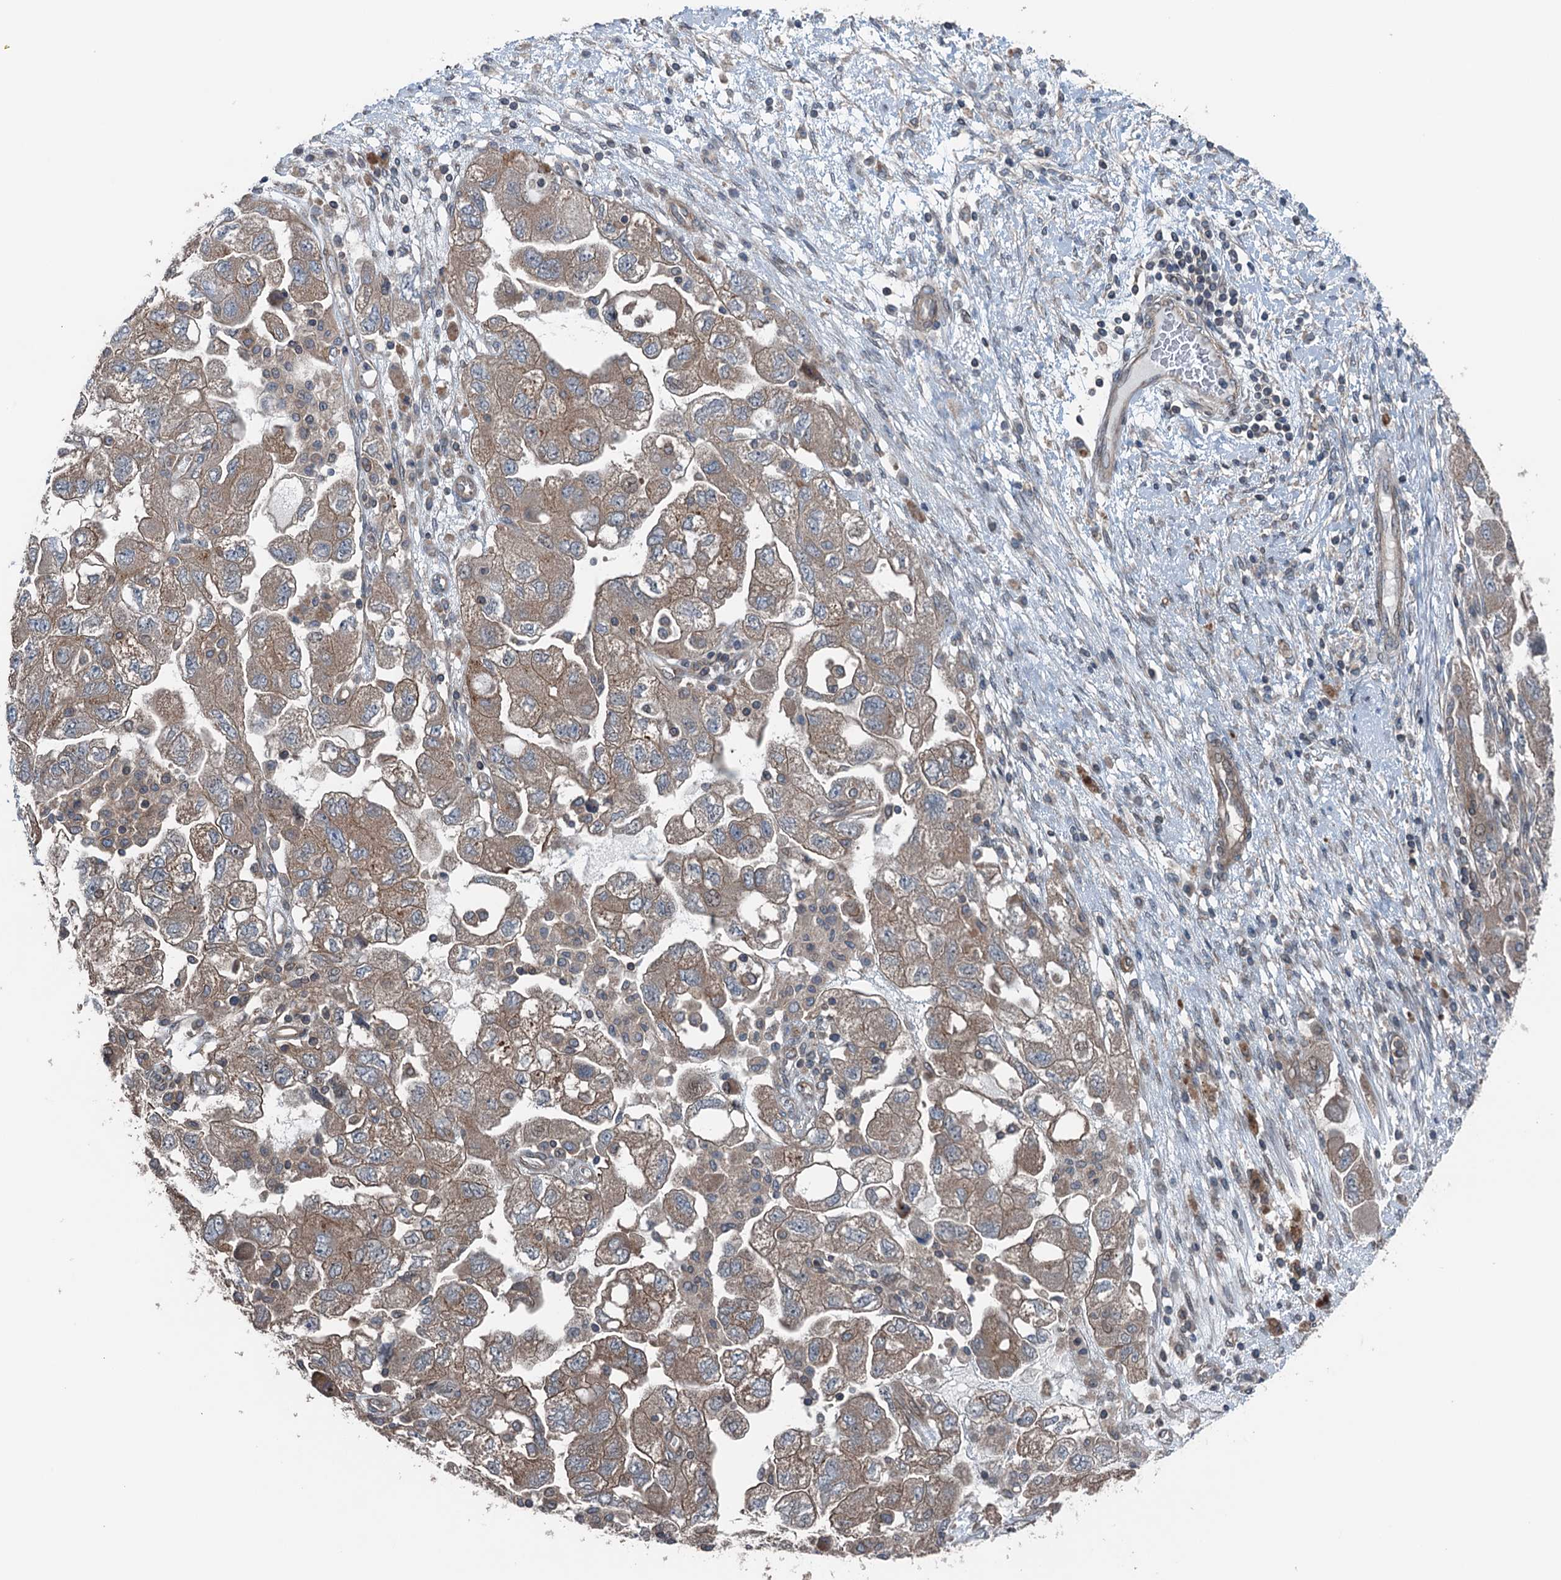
{"staining": {"intensity": "moderate", "quantity": ">75%", "location": "cytoplasmic/membranous"}, "tissue": "ovarian cancer", "cell_type": "Tumor cells", "image_type": "cancer", "snomed": [{"axis": "morphology", "description": "Carcinoma, NOS"}, {"axis": "morphology", "description": "Cystadenocarcinoma, serous, NOS"}, {"axis": "topography", "description": "Ovary"}], "caption": "Immunohistochemical staining of human ovarian cancer demonstrates medium levels of moderate cytoplasmic/membranous protein positivity in about >75% of tumor cells. (IHC, brightfield microscopy, high magnification).", "gene": "TRAPPC8", "patient": {"sex": "female", "age": 69}}